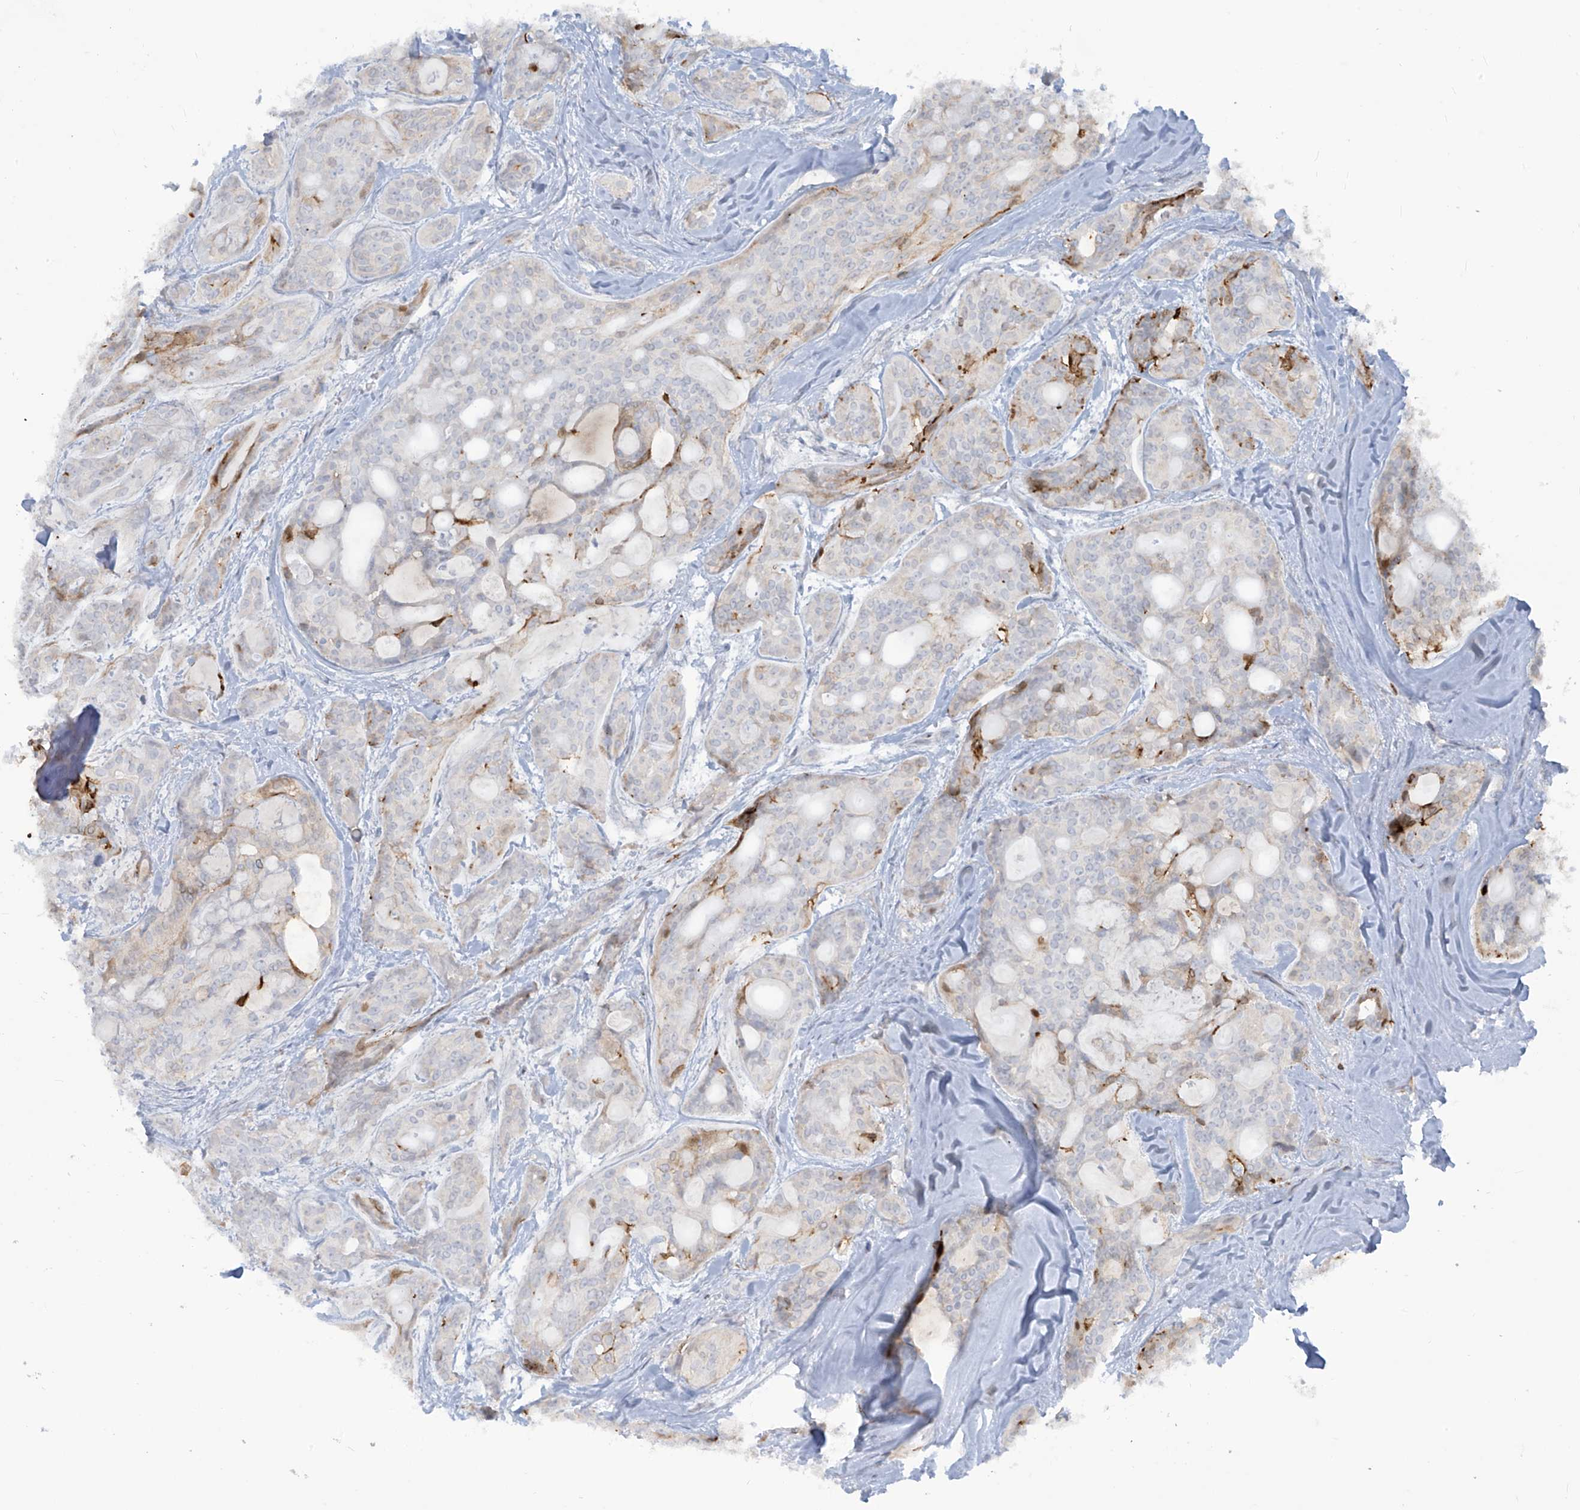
{"staining": {"intensity": "negative", "quantity": "none", "location": "none"}, "tissue": "head and neck cancer", "cell_type": "Tumor cells", "image_type": "cancer", "snomed": [{"axis": "morphology", "description": "Adenocarcinoma, NOS"}, {"axis": "topography", "description": "Head-Neck"}], "caption": "Tumor cells show no significant positivity in head and neck cancer (adenocarcinoma).", "gene": "NOTO", "patient": {"sex": "male", "age": 66}}